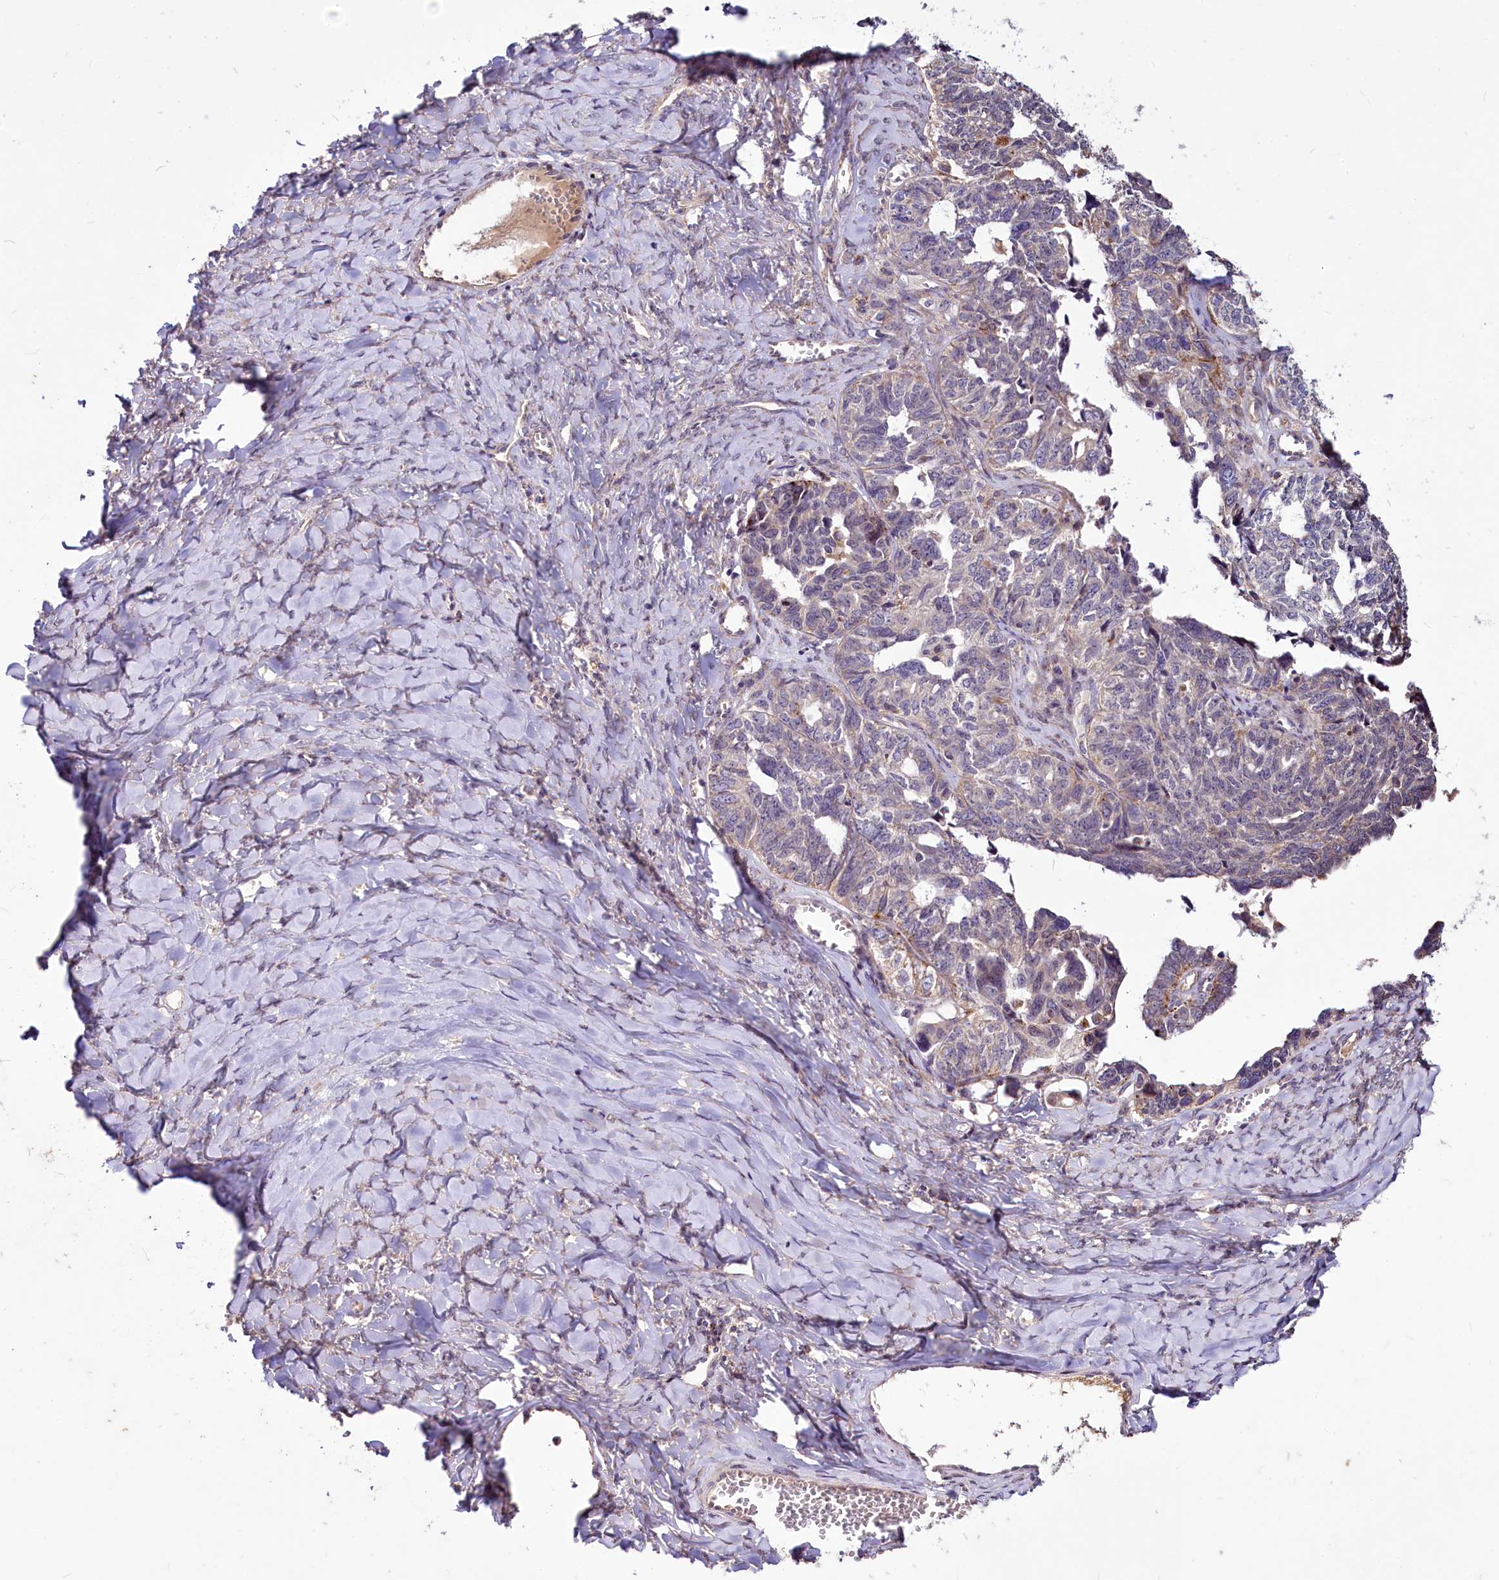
{"staining": {"intensity": "weak", "quantity": "<25%", "location": "cytoplasmic/membranous"}, "tissue": "ovarian cancer", "cell_type": "Tumor cells", "image_type": "cancer", "snomed": [{"axis": "morphology", "description": "Cystadenocarcinoma, serous, NOS"}, {"axis": "topography", "description": "Ovary"}], "caption": "Micrograph shows no significant protein staining in tumor cells of serous cystadenocarcinoma (ovarian). (DAB (3,3'-diaminobenzidine) immunohistochemistry (IHC) with hematoxylin counter stain).", "gene": "C11orf86", "patient": {"sex": "female", "age": 79}}